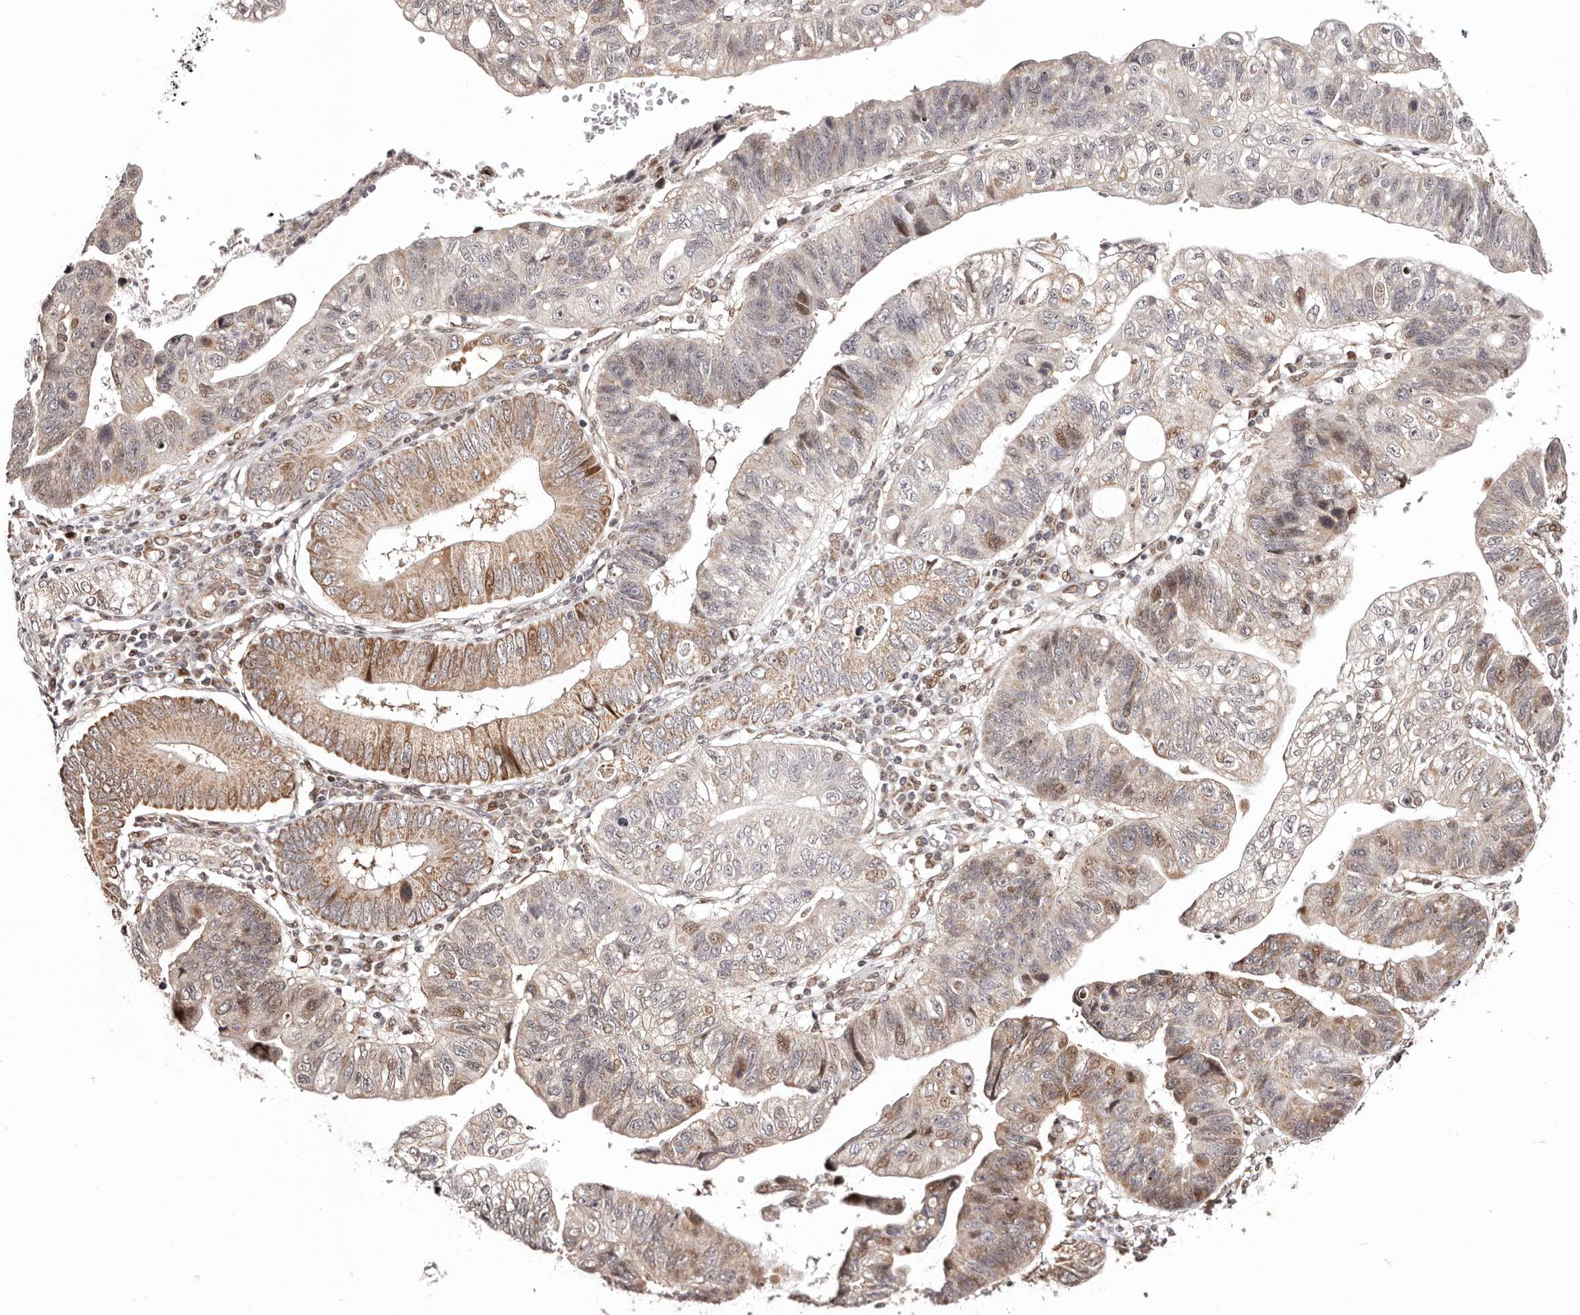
{"staining": {"intensity": "moderate", "quantity": "25%-75%", "location": "cytoplasmic/membranous,nuclear"}, "tissue": "stomach cancer", "cell_type": "Tumor cells", "image_type": "cancer", "snomed": [{"axis": "morphology", "description": "Adenocarcinoma, NOS"}, {"axis": "topography", "description": "Stomach"}], "caption": "A brown stain shows moderate cytoplasmic/membranous and nuclear staining of a protein in stomach adenocarcinoma tumor cells.", "gene": "HIVEP3", "patient": {"sex": "male", "age": 59}}